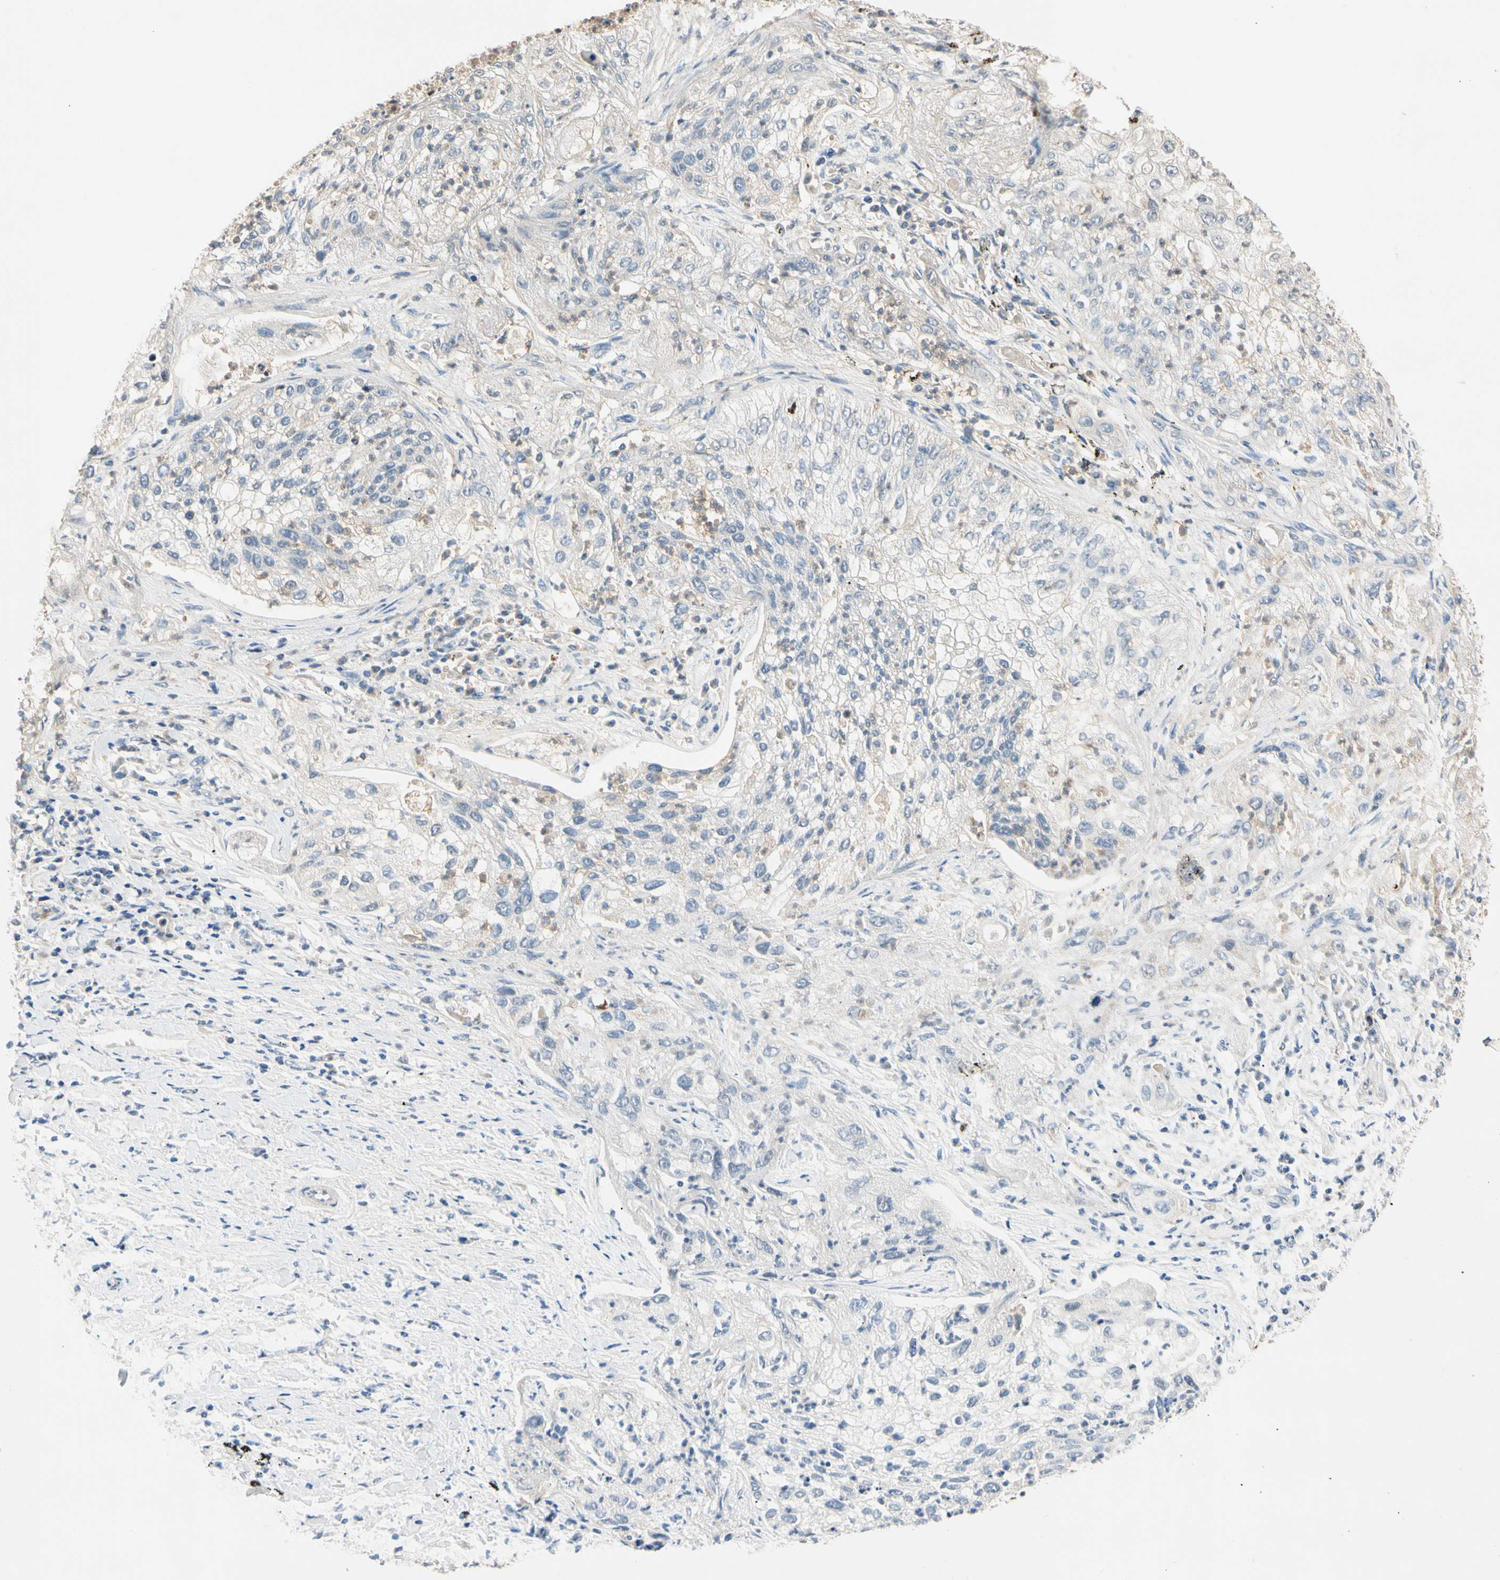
{"staining": {"intensity": "weak", "quantity": "25%-75%", "location": "cytoplasmic/membranous,nuclear"}, "tissue": "lung cancer", "cell_type": "Tumor cells", "image_type": "cancer", "snomed": [{"axis": "morphology", "description": "Inflammation, NOS"}, {"axis": "morphology", "description": "Squamous cell carcinoma, NOS"}, {"axis": "topography", "description": "Lymph node"}, {"axis": "topography", "description": "Soft tissue"}, {"axis": "topography", "description": "Lung"}], "caption": "A brown stain labels weak cytoplasmic/membranous and nuclear expression of a protein in human lung cancer tumor cells.", "gene": "RIOX2", "patient": {"sex": "male", "age": 66}}